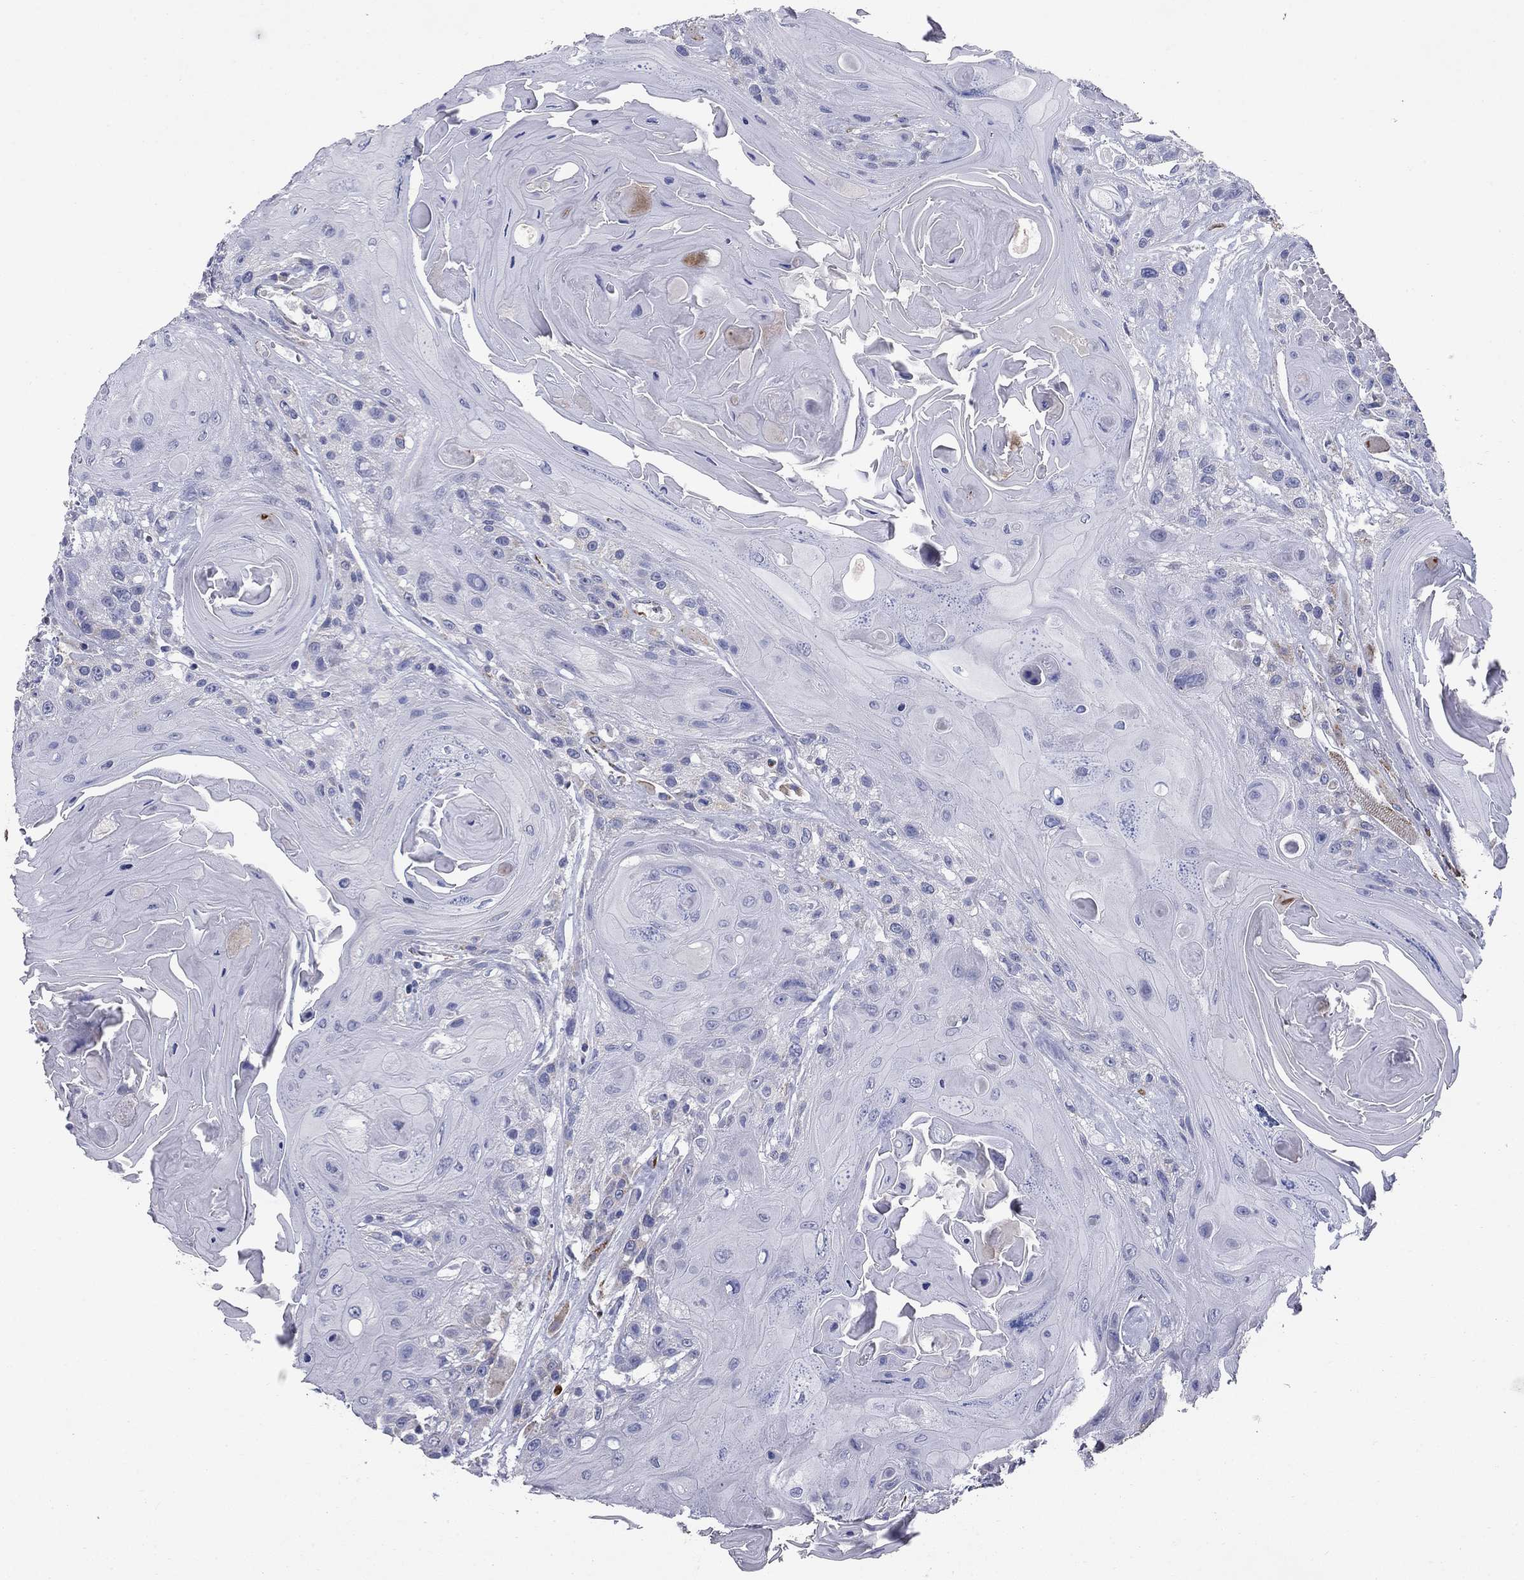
{"staining": {"intensity": "negative", "quantity": "none", "location": "none"}, "tissue": "head and neck cancer", "cell_type": "Tumor cells", "image_type": "cancer", "snomed": [{"axis": "morphology", "description": "Squamous cell carcinoma, NOS"}, {"axis": "topography", "description": "Head-Neck"}], "caption": "A histopathology image of head and neck squamous cell carcinoma stained for a protein shows no brown staining in tumor cells. The staining was performed using DAB to visualize the protein expression in brown, while the nuclei were stained in blue with hematoxylin (Magnification: 20x).", "gene": "NDUFA4L2", "patient": {"sex": "female", "age": 59}}